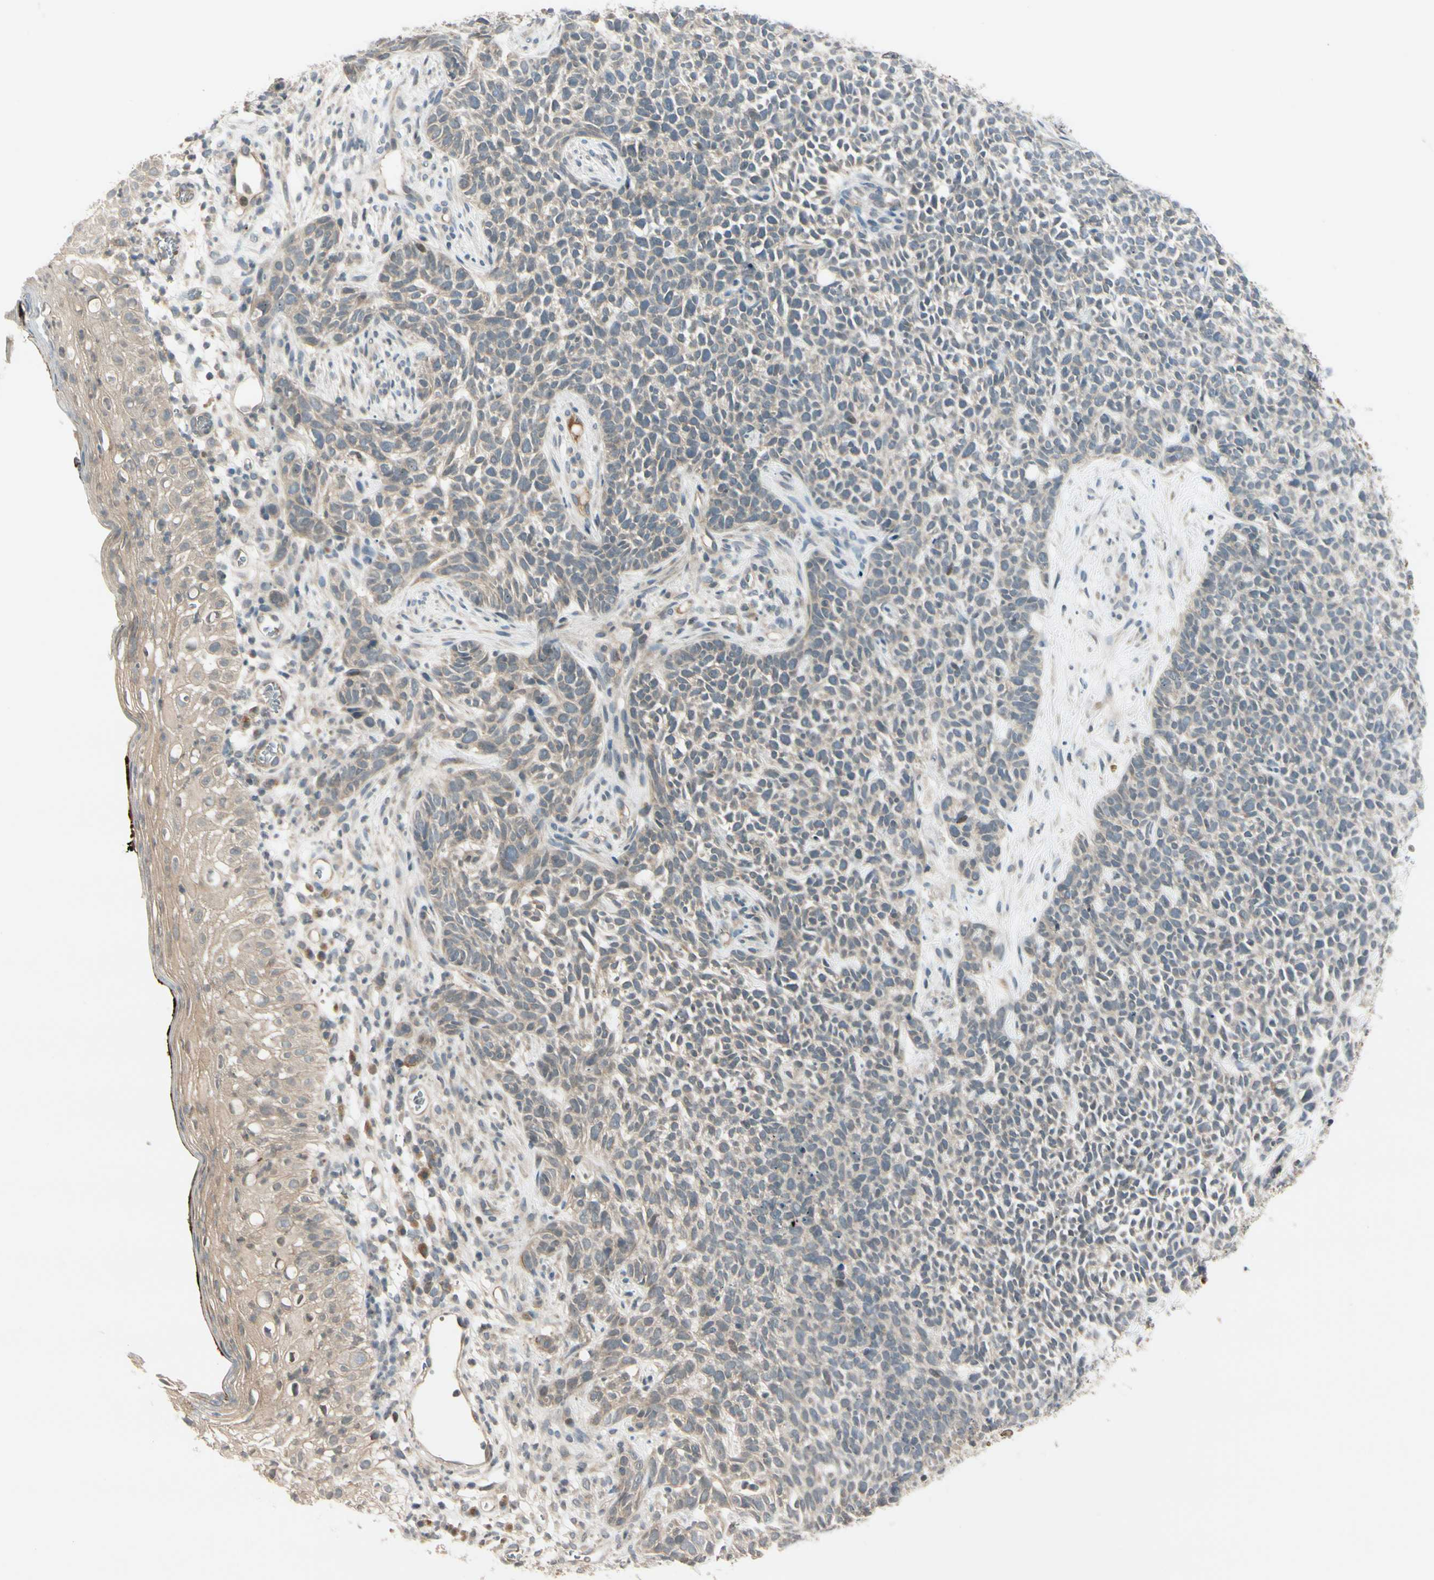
{"staining": {"intensity": "negative", "quantity": "none", "location": "none"}, "tissue": "skin cancer", "cell_type": "Tumor cells", "image_type": "cancer", "snomed": [{"axis": "morphology", "description": "Basal cell carcinoma"}, {"axis": "topography", "description": "Skin"}], "caption": "An image of skin cancer stained for a protein exhibits no brown staining in tumor cells.", "gene": "FGF10", "patient": {"sex": "female", "age": 84}}